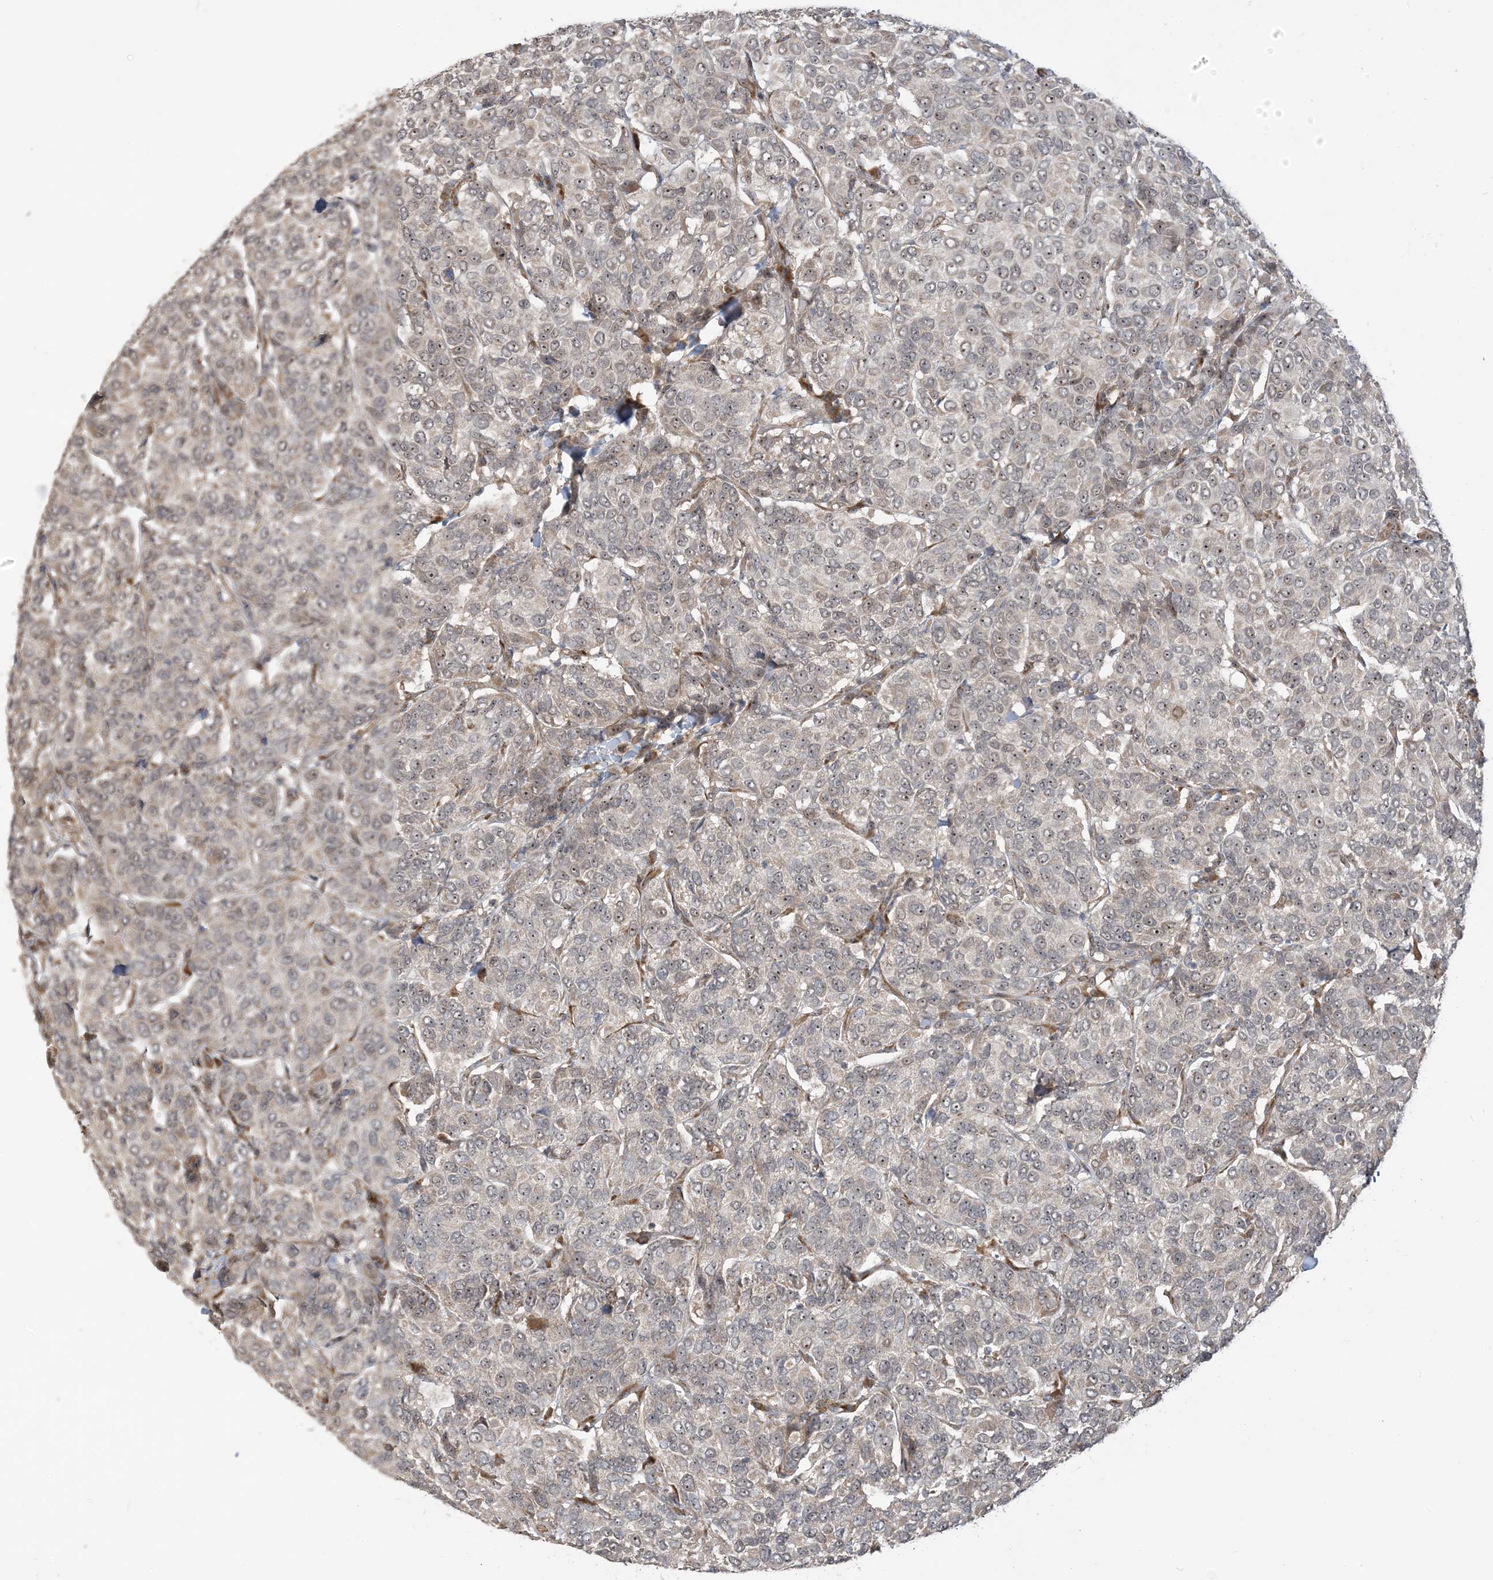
{"staining": {"intensity": "negative", "quantity": "none", "location": "none"}, "tissue": "breast cancer", "cell_type": "Tumor cells", "image_type": "cancer", "snomed": [{"axis": "morphology", "description": "Duct carcinoma"}, {"axis": "topography", "description": "Breast"}], "caption": "Tumor cells show no significant expression in breast cancer (invasive ductal carcinoma).", "gene": "ECM2", "patient": {"sex": "female", "age": 55}}